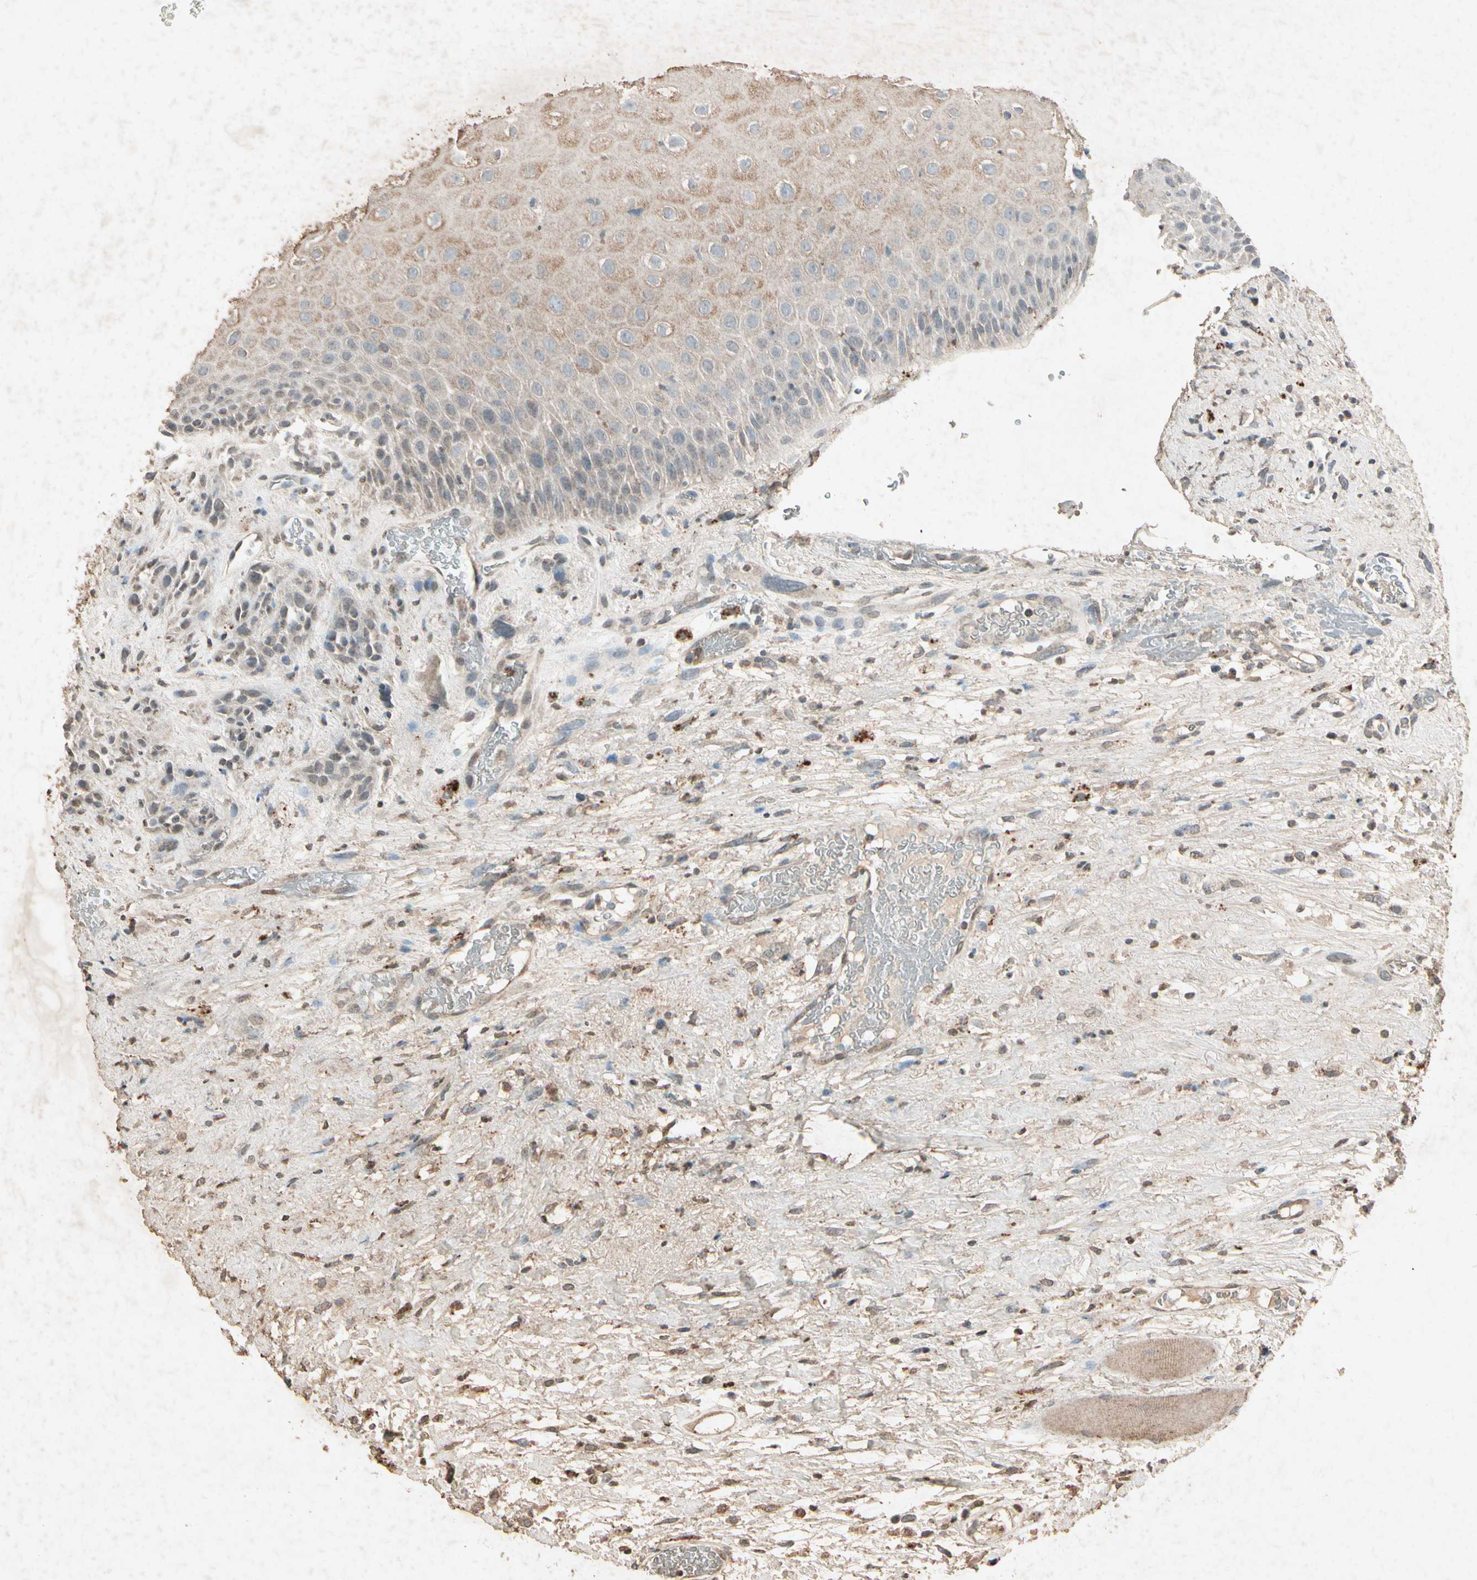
{"staining": {"intensity": "weak", "quantity": "25%-75%", "location": "cytoplasmic/membranous"}, "tissue": "head and neck cancer", "cell_type": "Tumor cells", "image_type": "cancer", "snomed": [{"axis": "morphology", "description": "Normal tissue, NOS"}, {"axis": "morphology", "description": "Squamous cell carcinoma, NOS"}, {"axis": "topography", "description": "Cartilage tissue"}, {"axis": "topography", "description": "Head-Neck"}], "caption": "IHC photomicrograph of neoplastic tissue: human head and neck cancer (squamous cell carcinoma) stained using immunohistochemistry demonstrates low levels of weak protein expression localized specifically in the cytoplasmic/membranous of tumor cells, appearing as a cytoplasmic/membranous brown color.", "gene": "GC", "patient": {"sex": "male", "age": 62}}